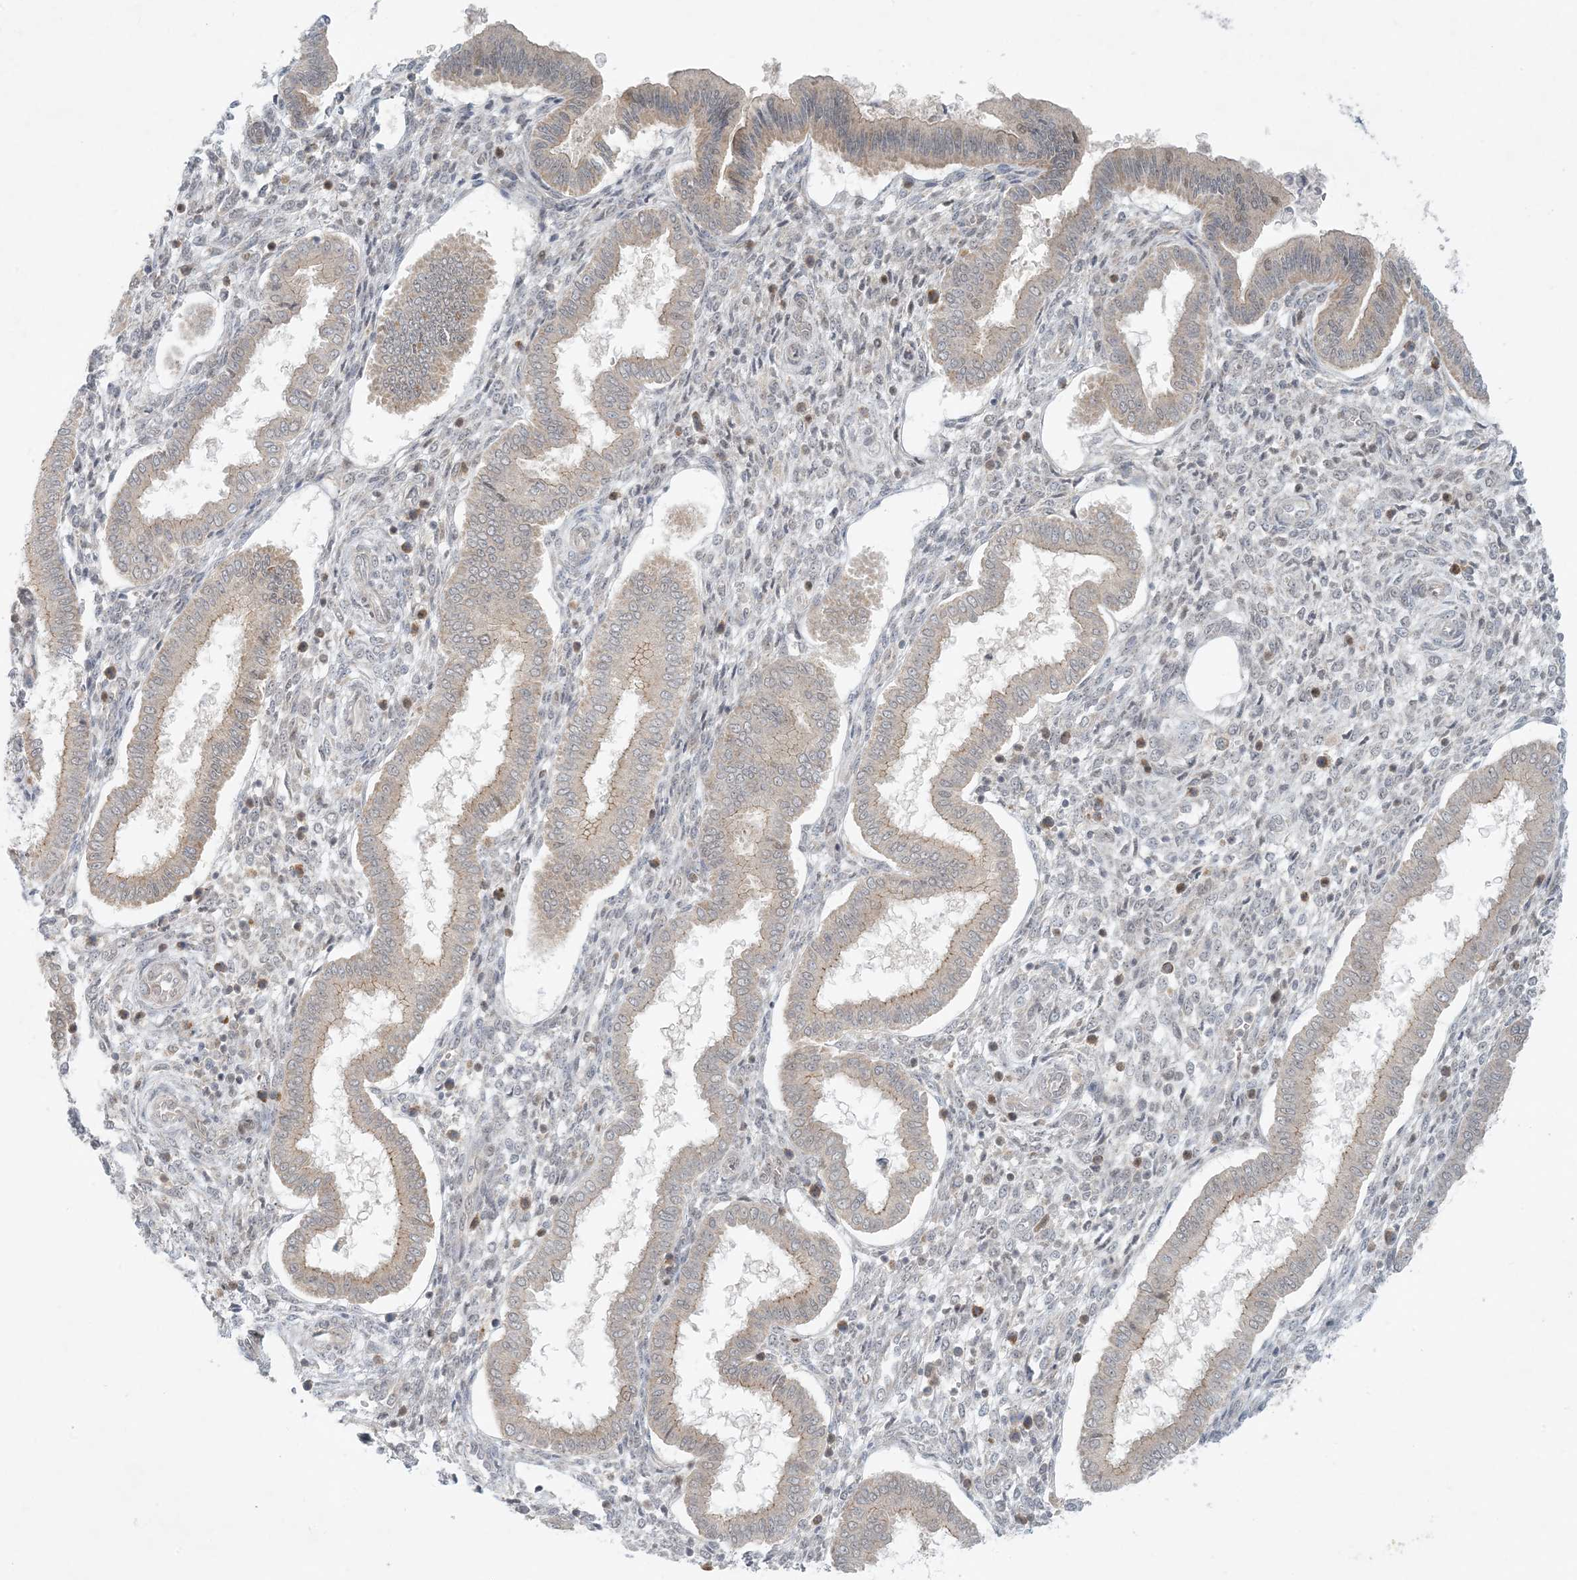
{"staining": {"intensity": "weak", "quantity": "<25%", "location": "nuclear"}, "tissue": "endometrium", "cell_type": "Cells in endometrial stroma", "image_type": "normal", "snomed": [{"axis": "morphology", "description": "Normal tissue, NOS"}, {"axis": "topography", "description": "Endometrium"}], "caption": "DAB immunohistochemical staining of normal endometrium demonstrates no significant staining in cells in endometrial stroma.", "gene": "OBI1", "patient": {"sex": "female", "age": 24}}